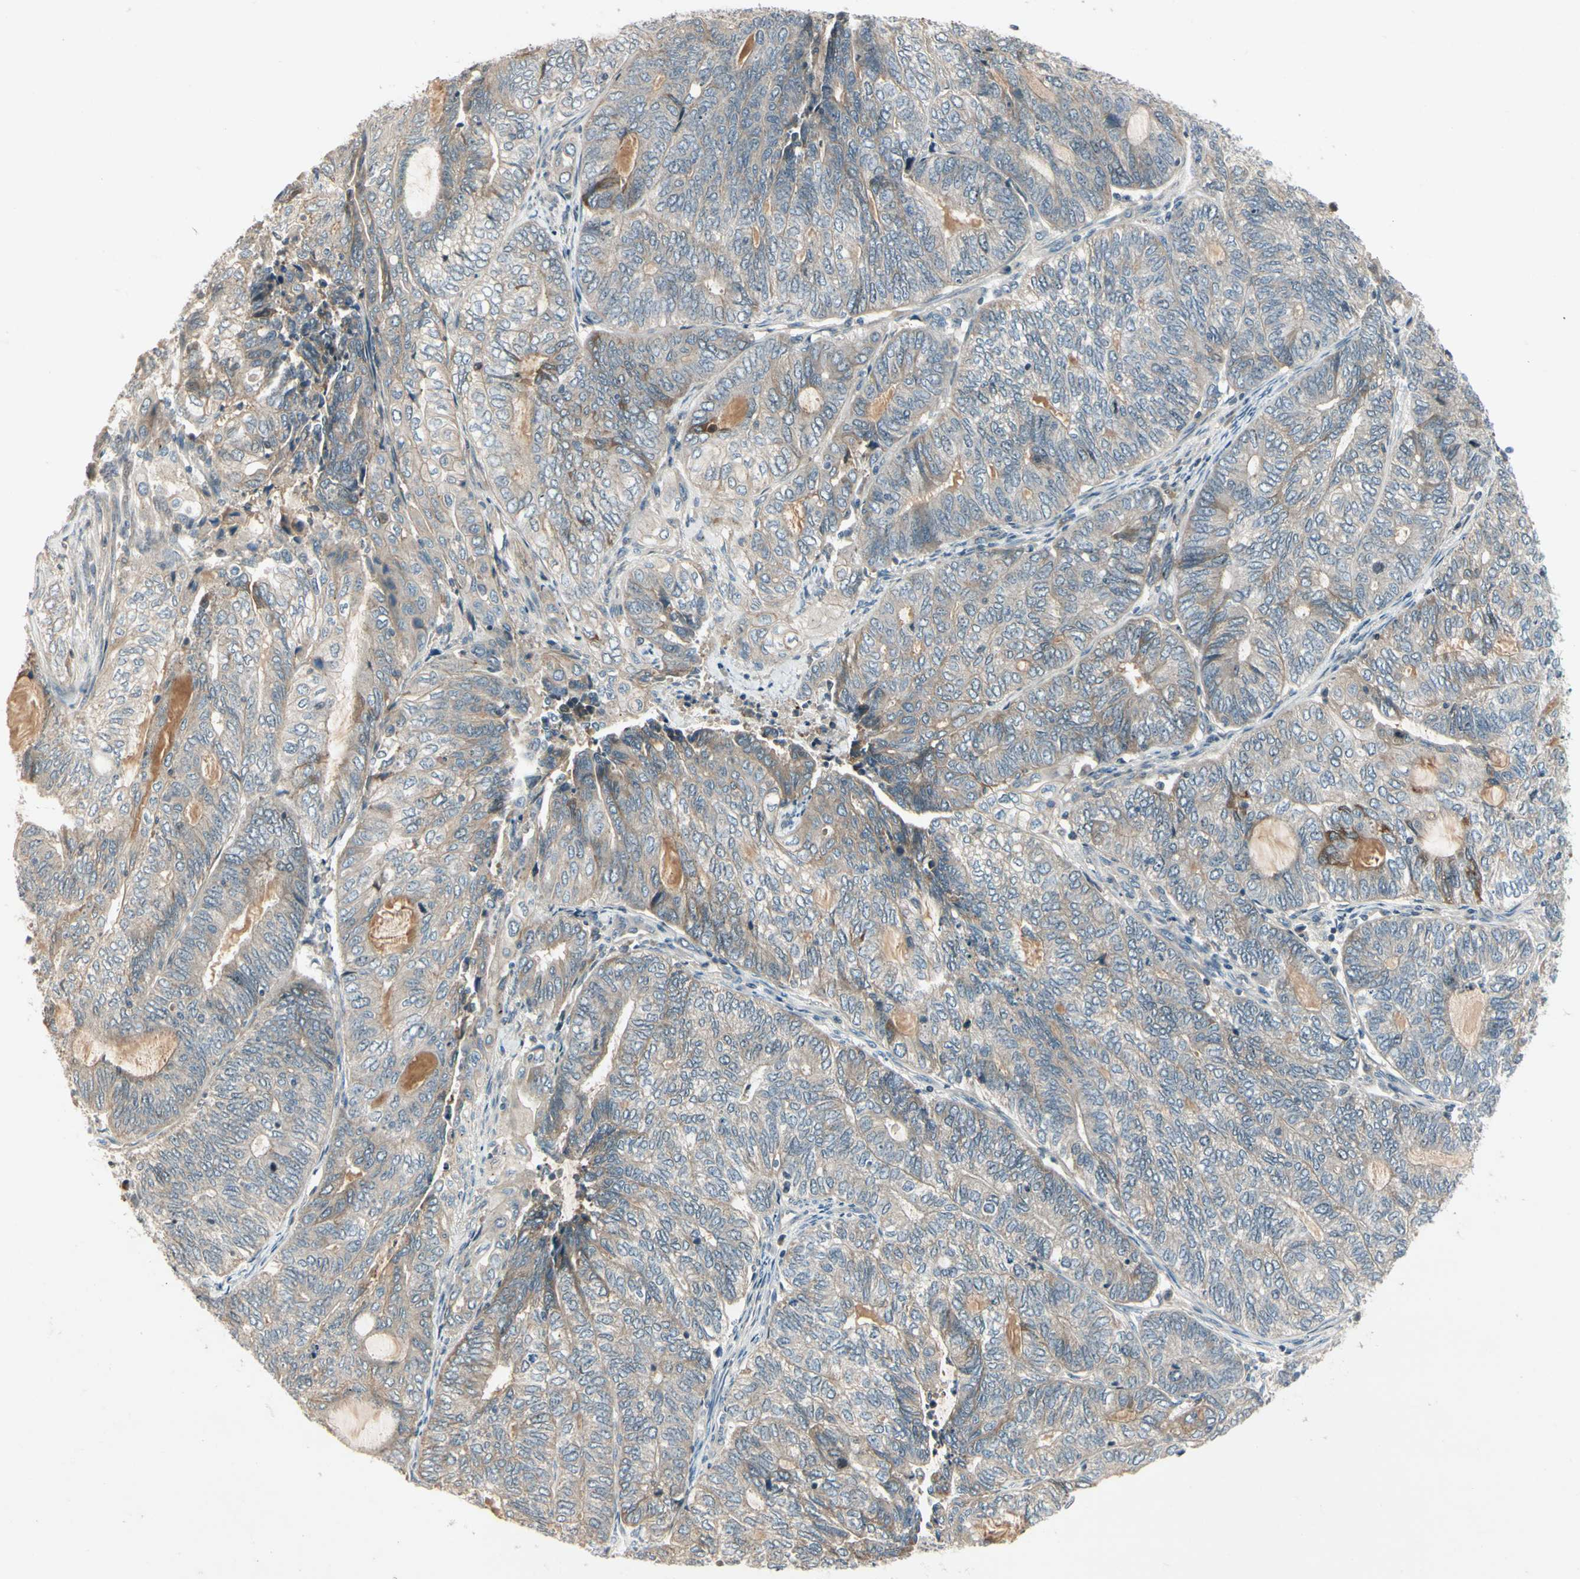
{"staining": {"intensity": "weak", "quantity": "25%-75%", "location": "cytoplasmic/membranous"}, "tissue": "endometrial cancer", "cell_type": "Tumor cells", "image_type": "cancer", "snomed": [{"axis": "morphology", "description": "Adenocarcinoma, NOS"}, {"axis": "topography", "description": "Uterus"}, {"axis": "topography", "description": "Endometrium"}], "caption": "A brown stain highlights weak cytoplasmic/membranous expression of a protein in endometrial adenocarcinoma tumor cells.", "gene": "ICAM5", "patient": {"sex": "female", "age": 70}}